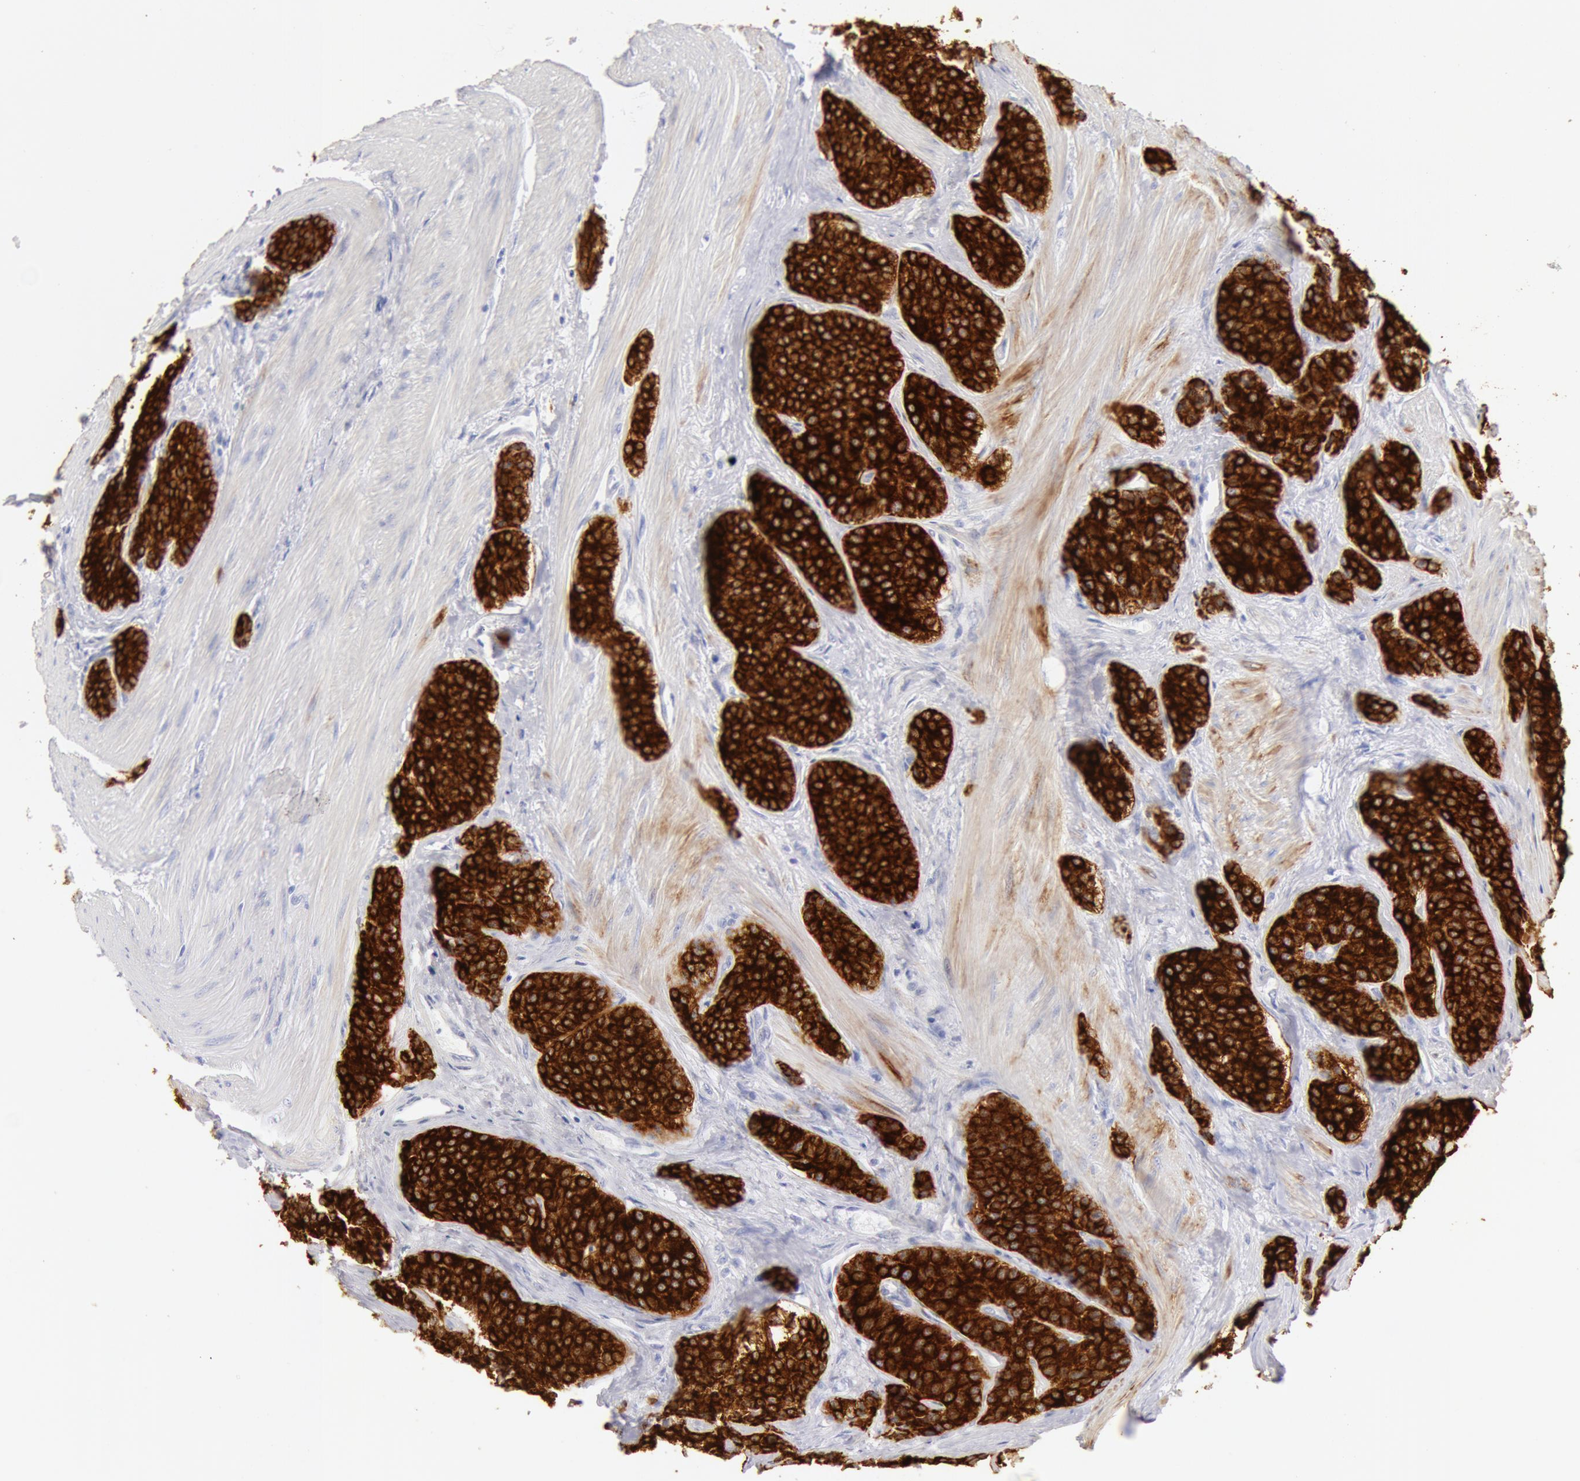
{"staining": {"intensity": "strong", "quantity": ">75%", "location": "cytoplasmic/membranous"}, "tissue": "carcinoid", "cell_type": "Tumor cells", "image_type": "cancer", "snomed": [{"axis": "morphology", "description": "Carcinoid, malignant, NOS"}, {"axis": "topography", "description": "Stomach"}], "caption": "Brown immunohistochemical staining in malignant carcinoid demonstrates strong cytoplasmic/membranous positivity in about >75% of tumor cells. Nuclei are stained in blue.", "gene": "KRT8", "patient": {"sex": "female", "age": 76}}